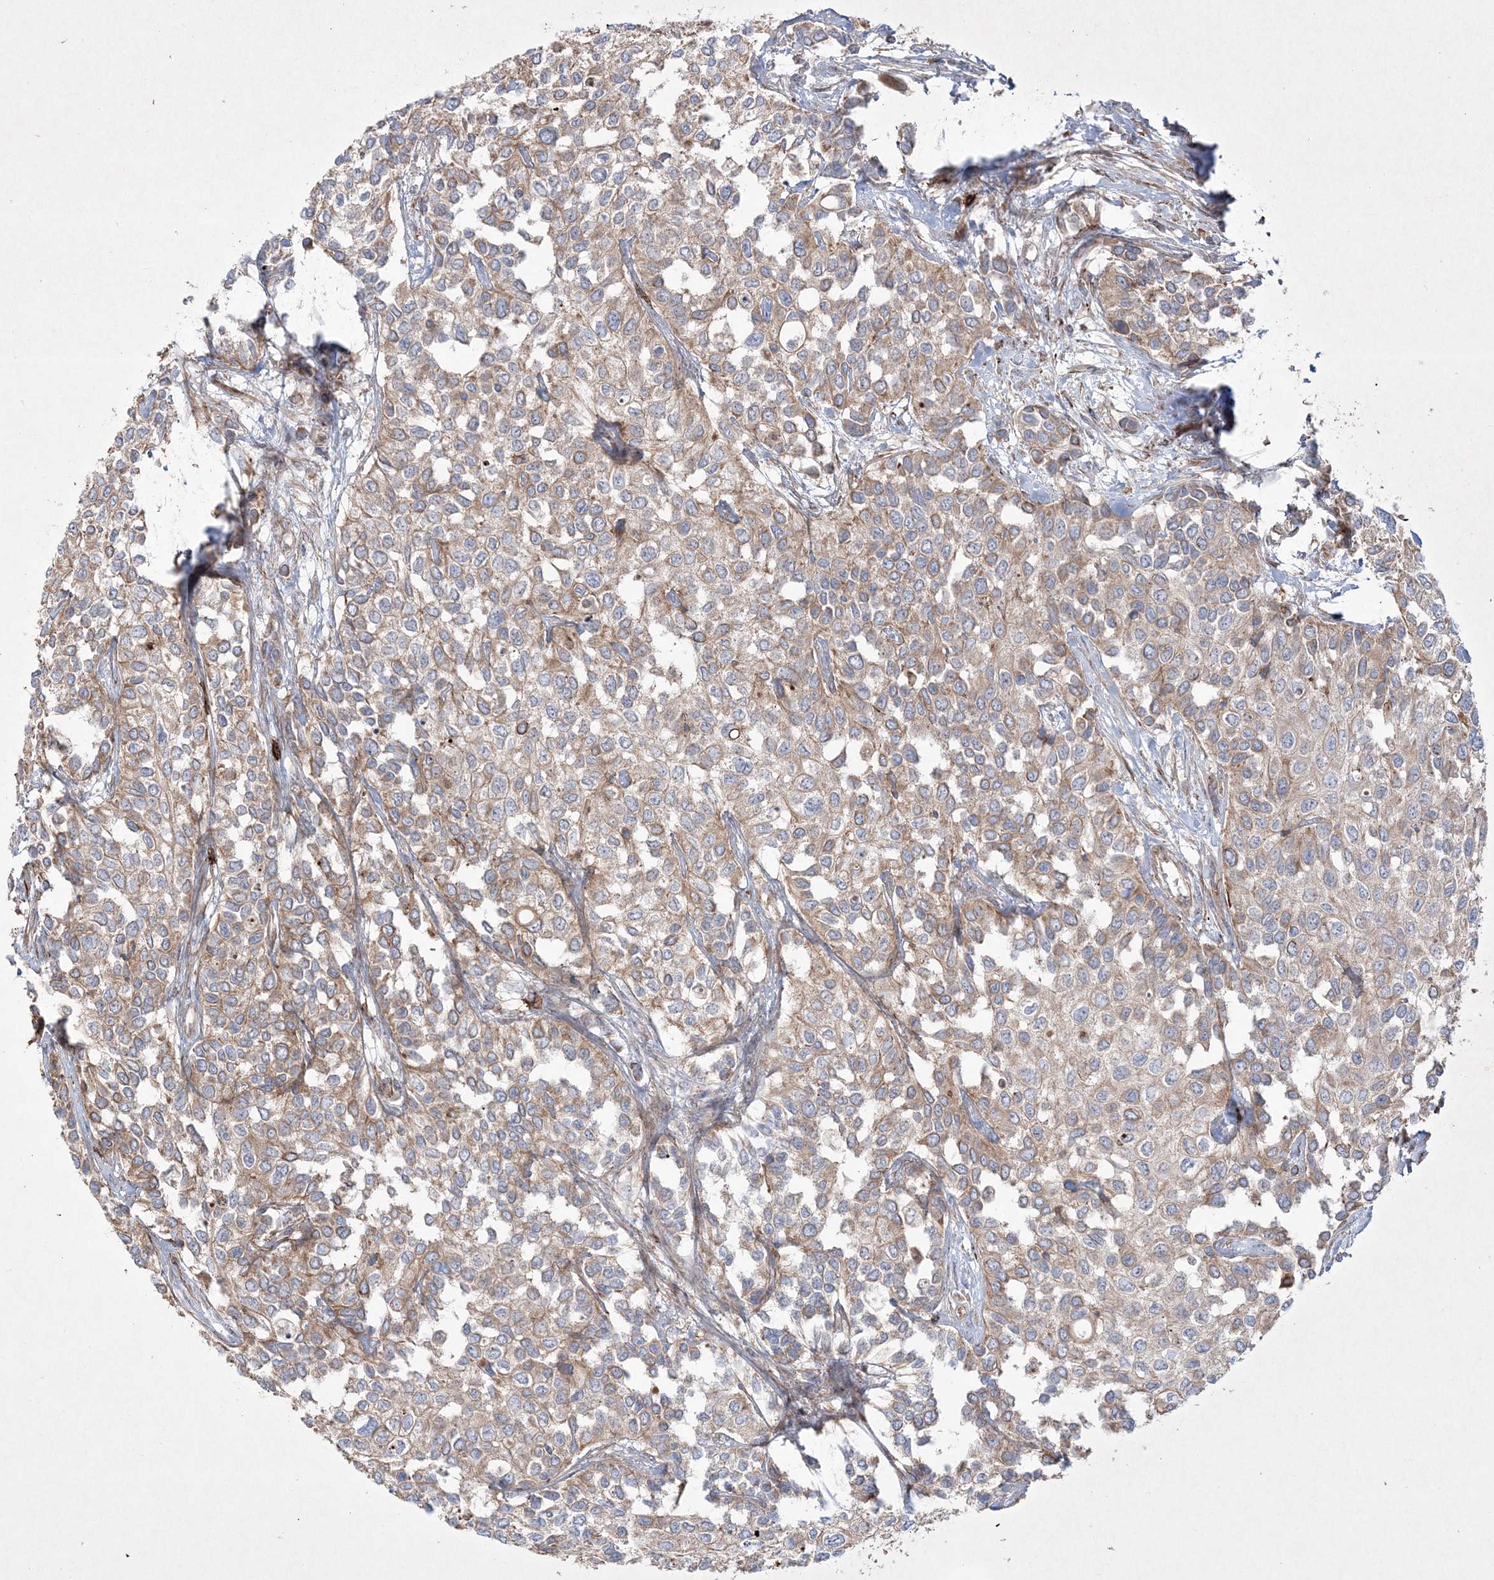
{"staining": {"intensity": "moderate", "quantity": "25%-75%", "location": "cytoplasmic/membranous"}, "tissue": "urothelial cancer", "cell_type": "Tumor cells", "image_type": "cancer", "snomed": [{"axis": "morphology", "description": "Normal tissue, NOS"}, {"axis": "morphology", "description": "Urothelial carcinoma, High grade"}, {"axis": "topography", "description": "Vascular tissue"}, {"axis": "topography", "description": "Urinary bladder"}], "caption": "Urothelial cancer stained for a protein (brown) exhibits moderate cytoplasmic/membranous positive staining in about 25%-75% of tumor cells.", "gene": "RICTOR", "patient": {"sex": "female", "age": 56}}